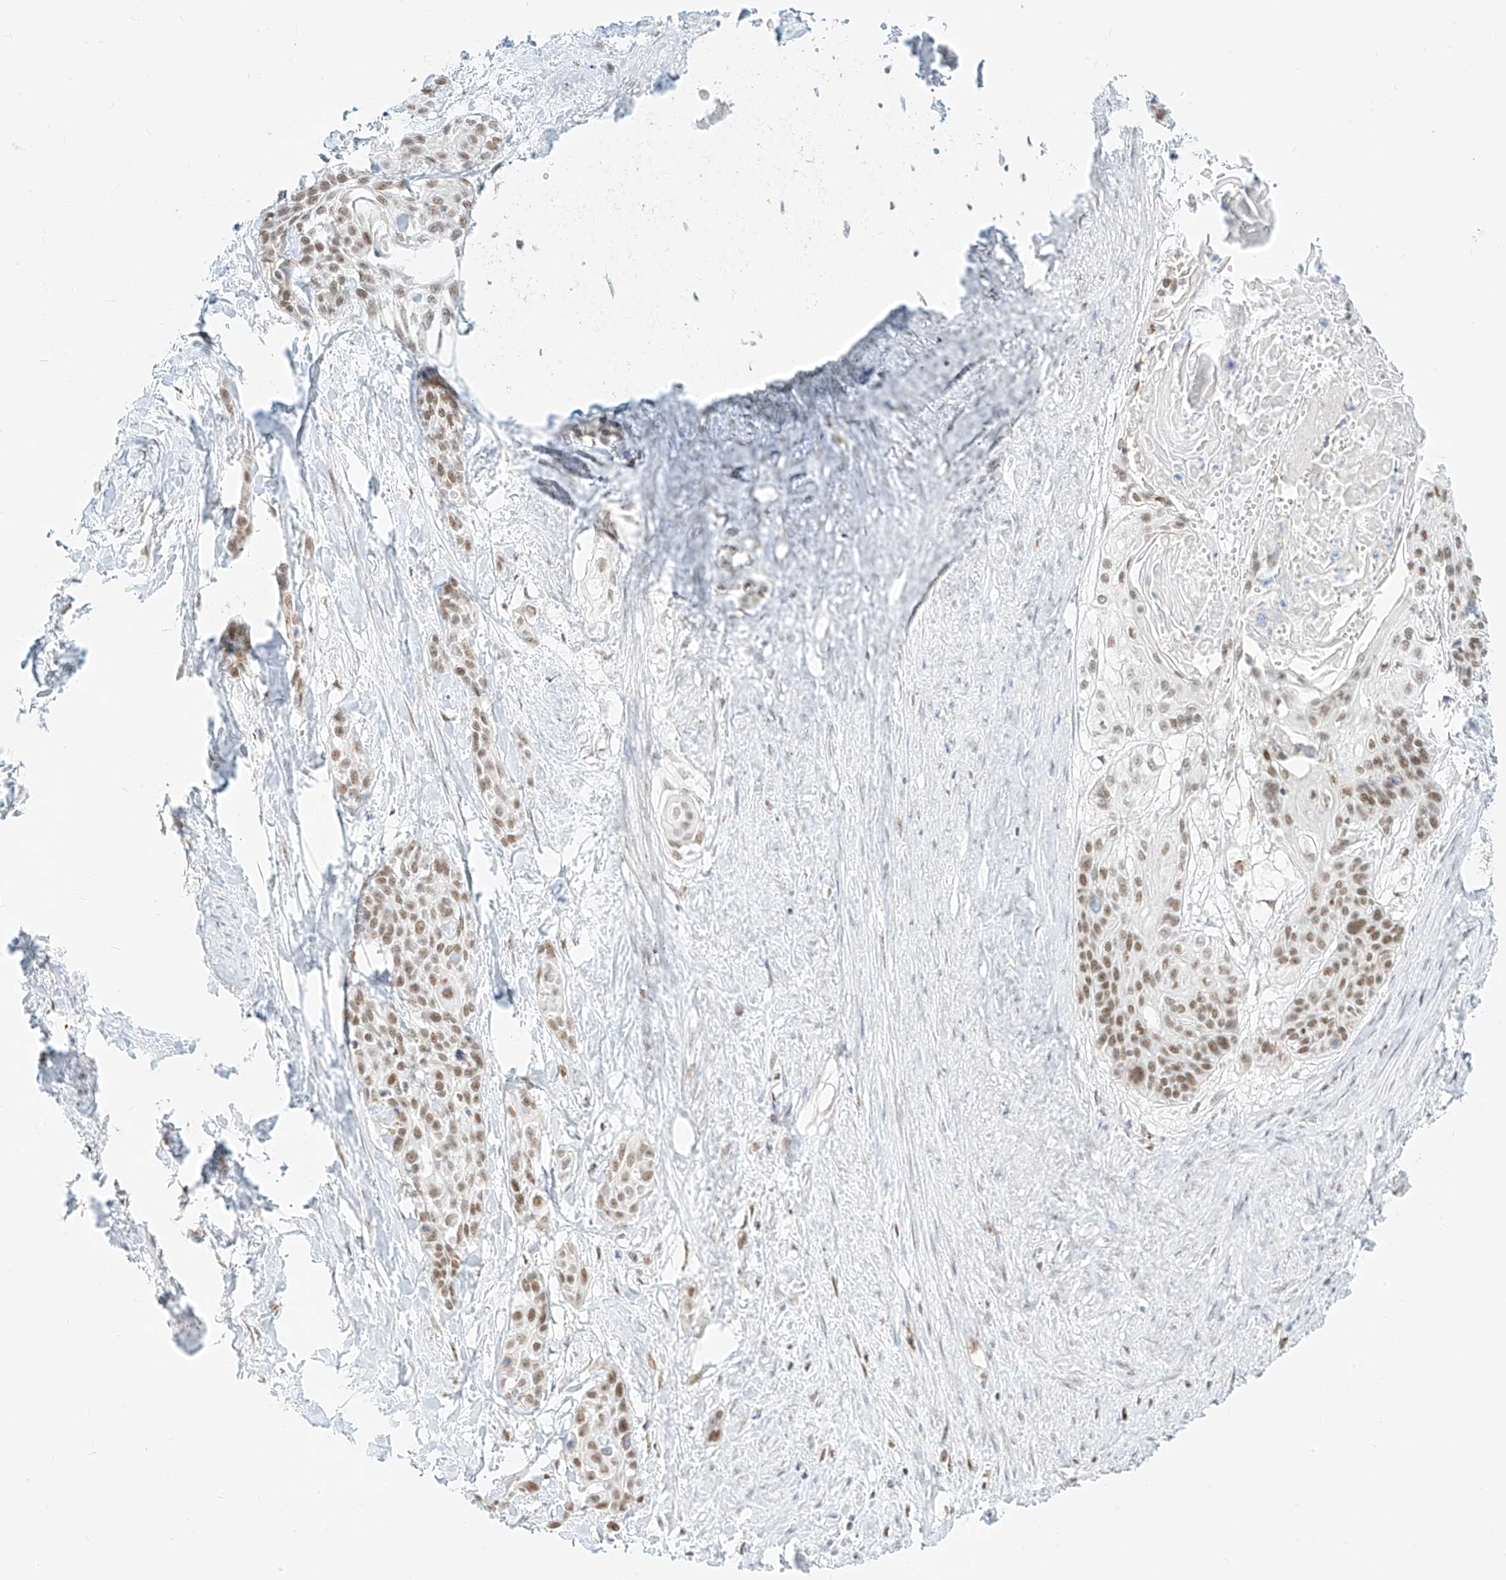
{"staining": {"intensity": "moderate", "quantity": "25%-75%", "location": "nuclear"}, "tissue": "cervical cancer", "cell_type": "Tumor cells", "image_type": "cancer", "snomed": [{"axis": "morphology", "description": "Squamous cell carcinoma, NOS"}, {"axis": "topography", "description": "Cervix"}], "caption": "DAB immunohistochemical staining of human cervical squamous cell carcinoma displays moderate nuclear protein staining in about 25%-75% of tumor cells.", "gene": "SUPT5H", "patient": {"sex": "female", "age": 57}}